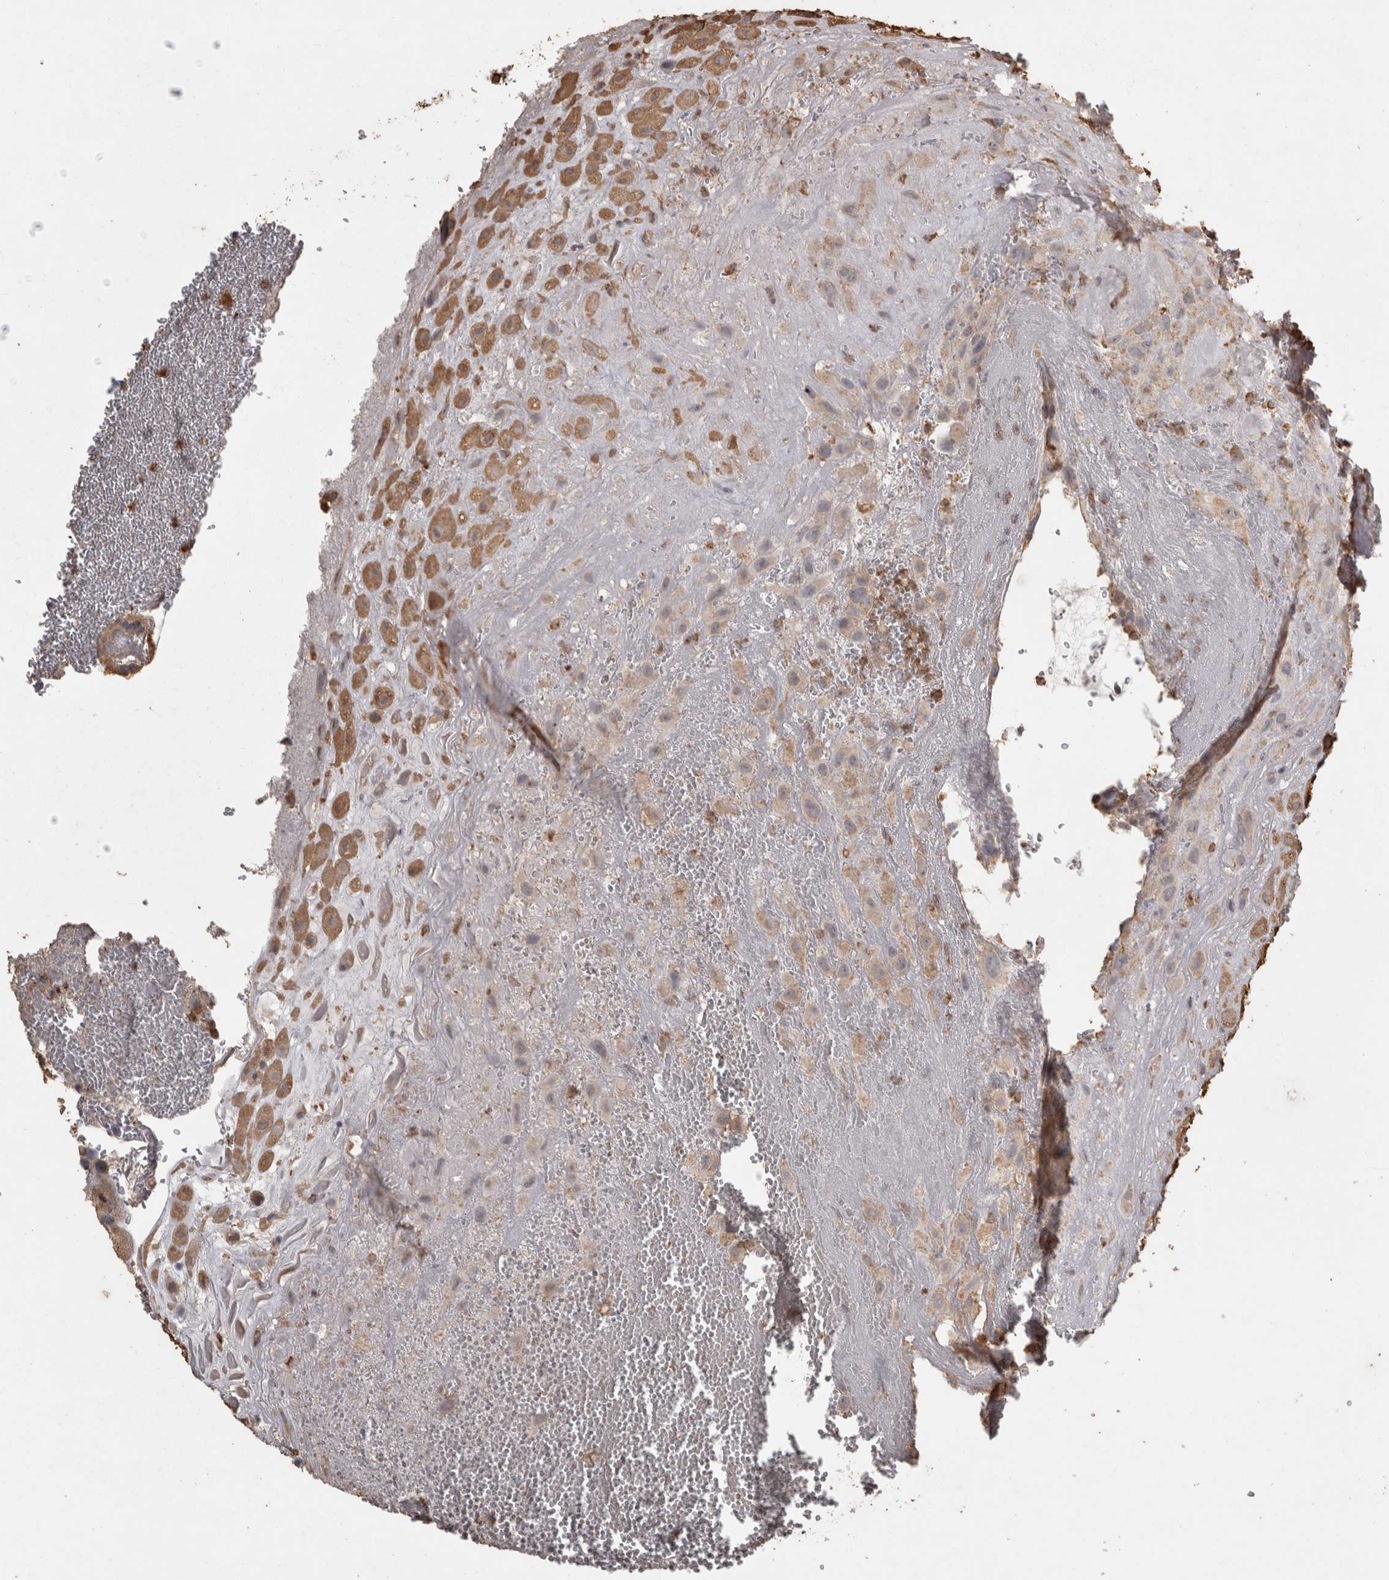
{"staining": {"intensity": "moderate", "quantity": "25%-75%", "location": "cytoplasmic/membranous"}, "tissue": "placenta", "cell_type": "Decidual cells", "image_type": "normal", "snomed": [{"axis": "morphology", "description": "Normal tissue, NOS"}, {"axis": "topography", "description": "Placenta"}], "caption": "IHC of normal placenta displays medium levels of moderate cytoplasmic/membranous staining in approximately 25%-75% of decidual cells.", "gene": "REPS2", "patient": {"sex": "female", "age": 35}}